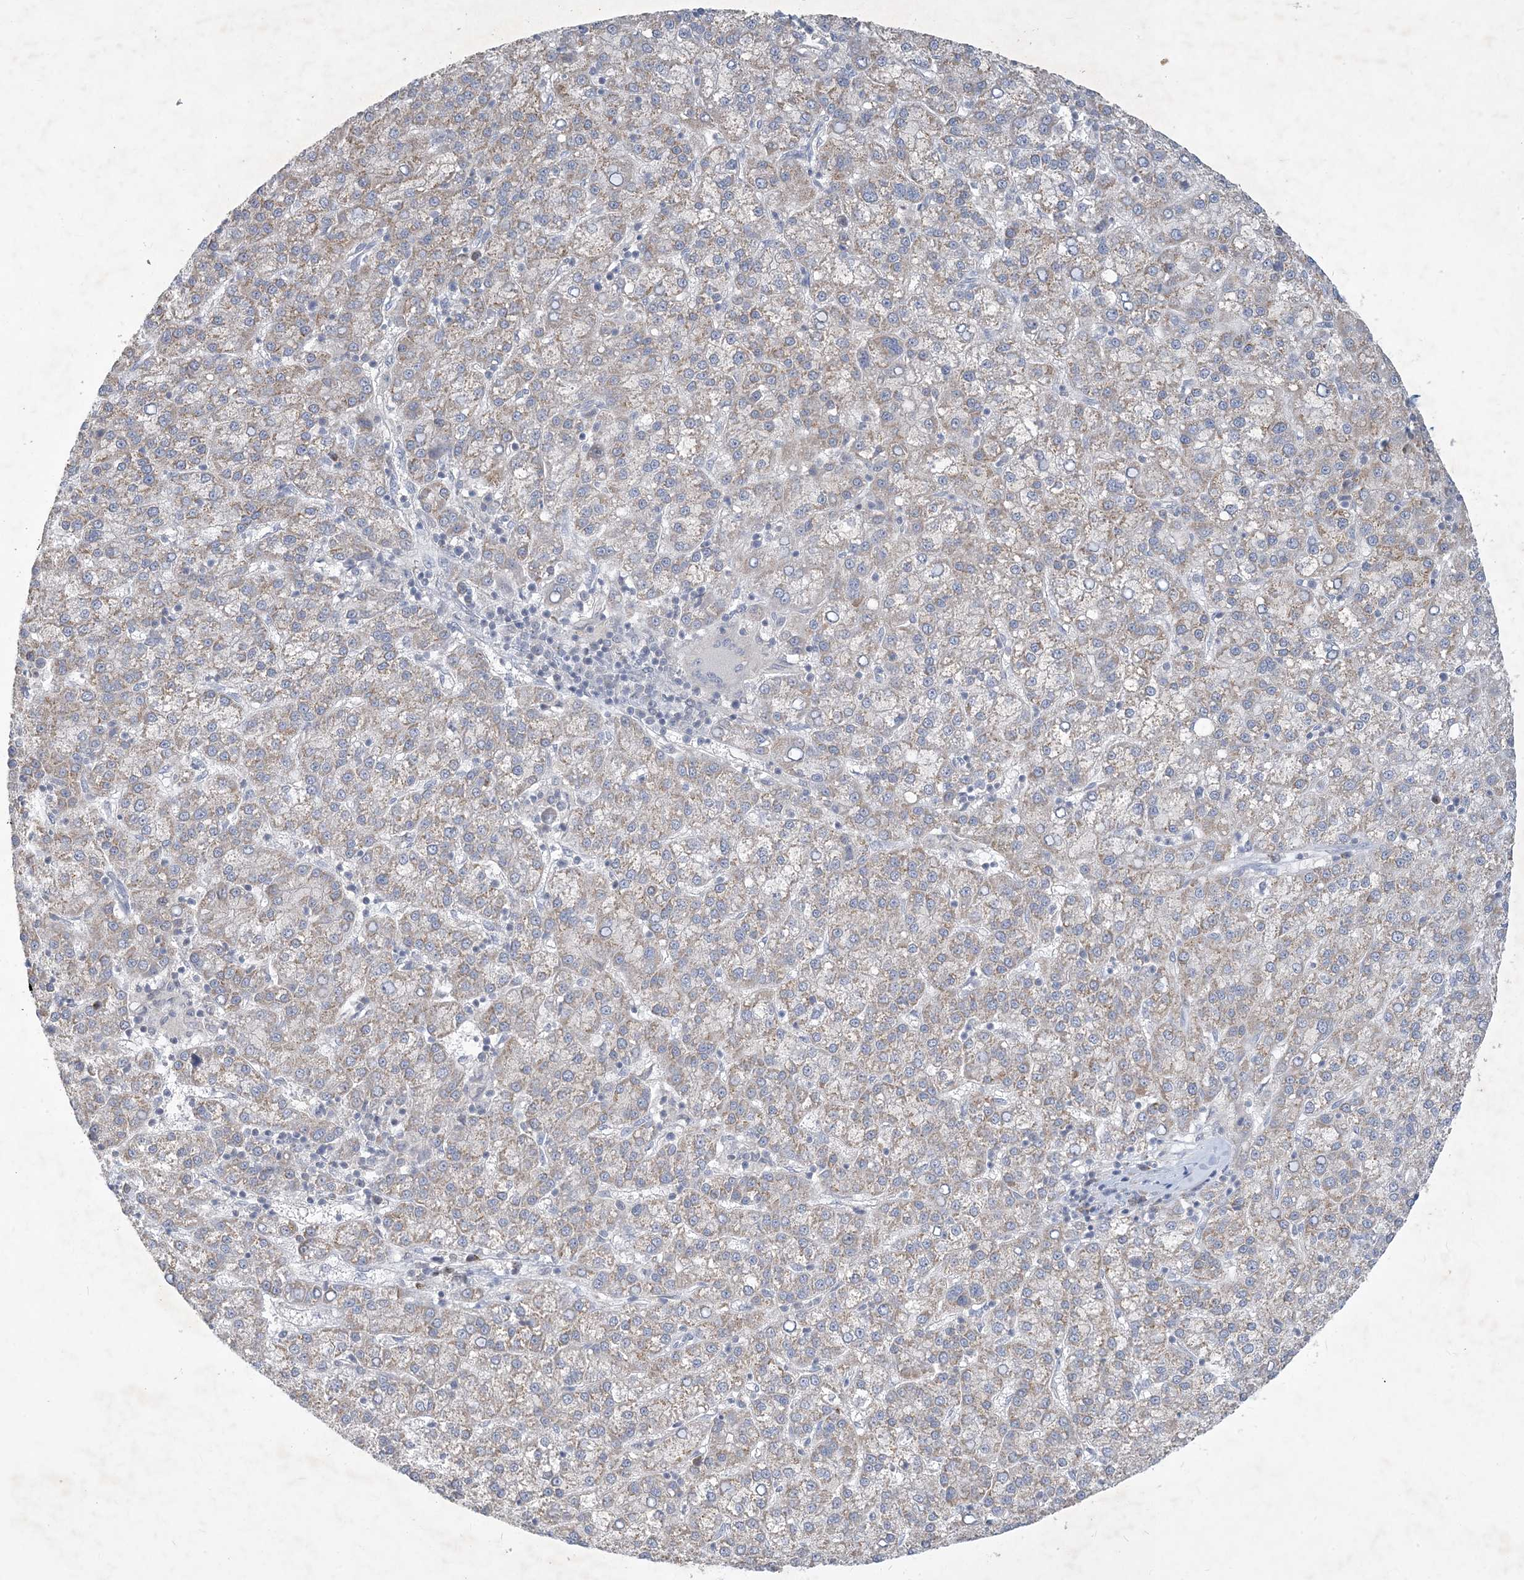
{"staining": {"intensity": "weak", "quantity": ">75%", "location": "cytoplasmic/membranous"}, "tissue": "liver cancer", "cell_type": "Tumor cells", "image_type": "cancer", "snomed": [{"axis": "morphology", "description": "Carcinoma, Hepatocellular, NOS"}, {"axis": "topography", "description": "Liver"}], "caption": "Liver cancer (hepatocellular carcinoma) stained for a protein (brown) demonstrates weak cytoplasmic/membranous positive positivity in approximately >75% of tumor cells.", "gene": "CCDC14", "patient": {"sex": "female", "age": 58}}